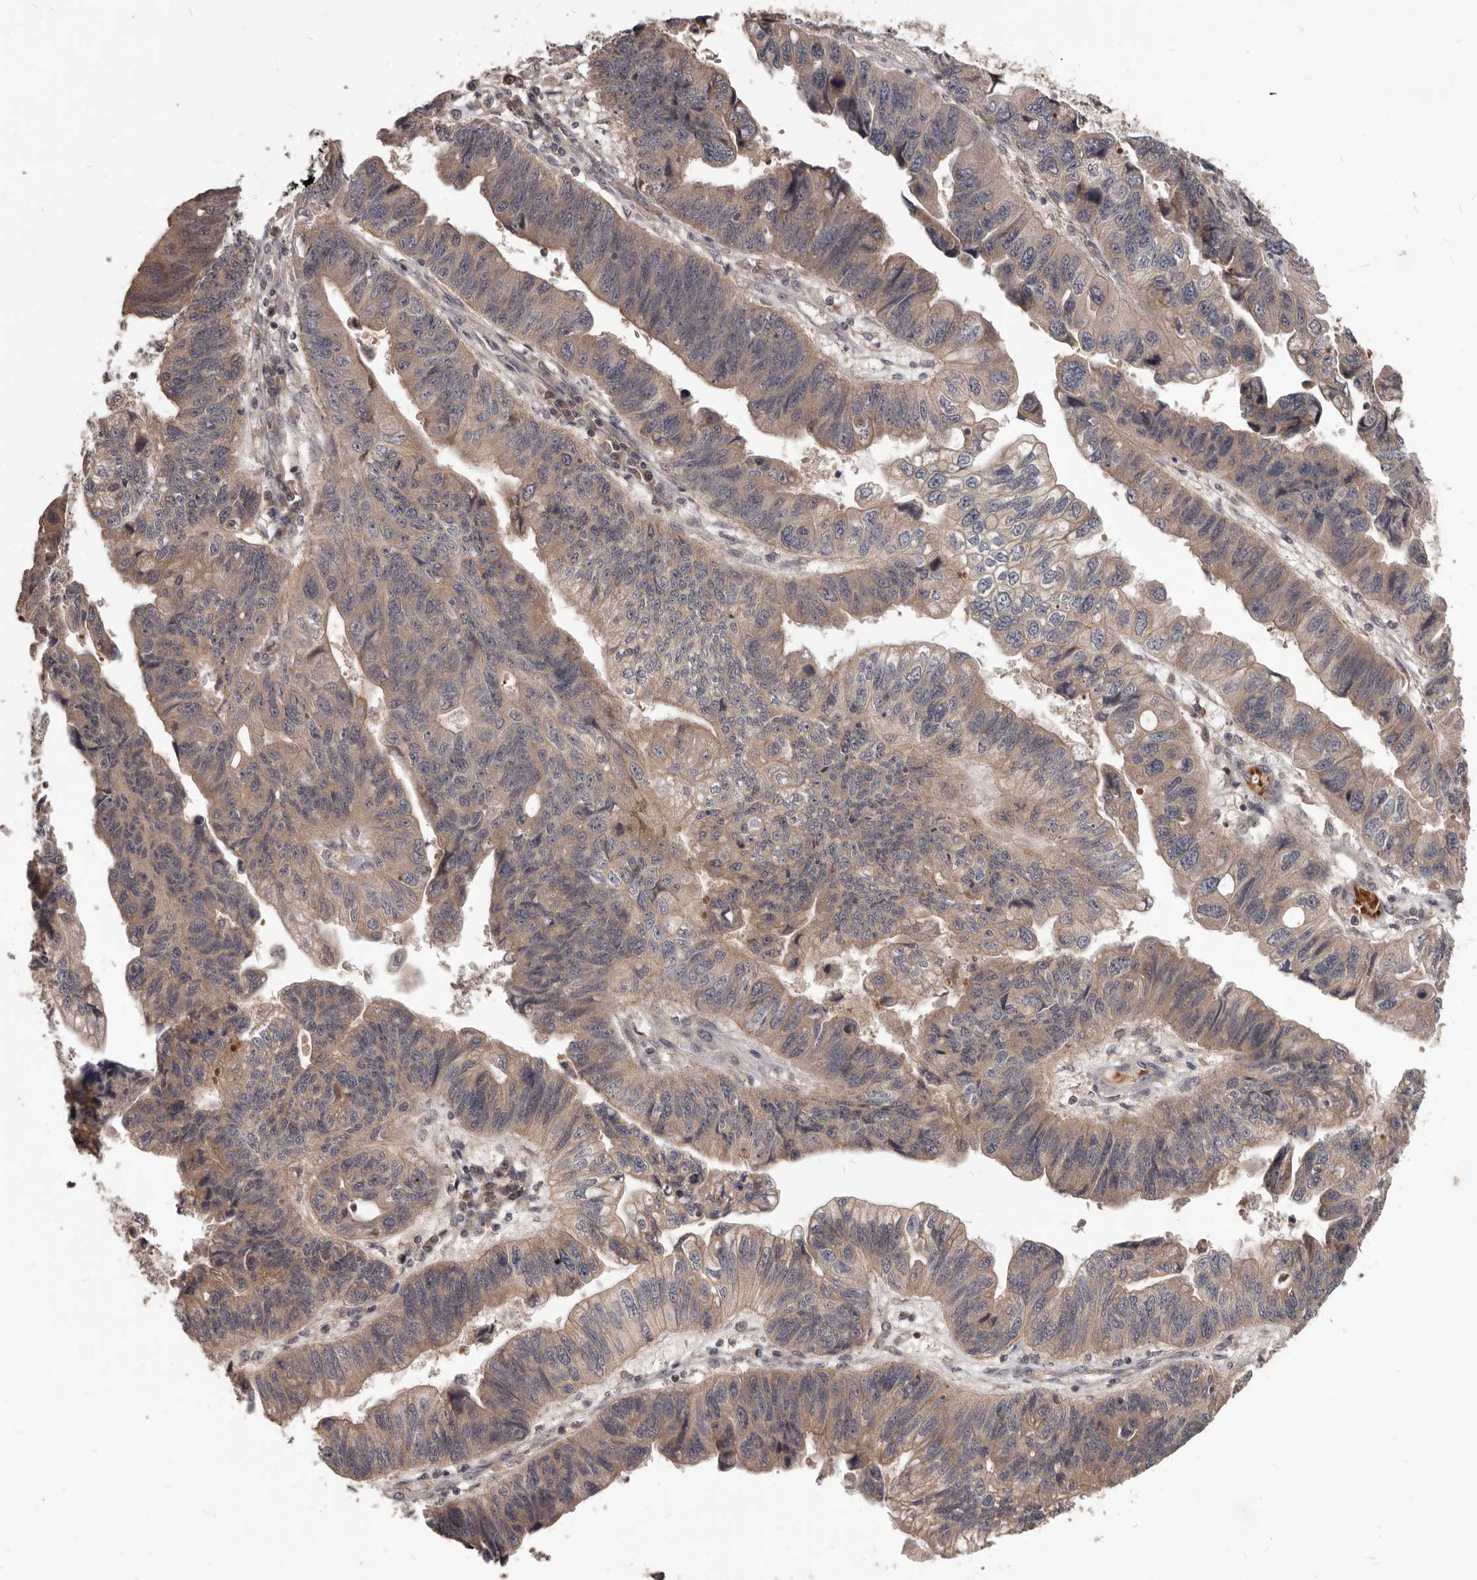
{"staining": {"intensity": "weak", "quantity": ">75%", "location": "cytoplasmic/membranous"}, "tissue": "stomach cancer", "cell_type": "Tumor cells", "image_type": "cancer", "snomed": [{"axis": "morphology", "description": "Adenocarcinoma, NOS"}, {"axis": "topography", "description": "Stomach"}], "caption": "High-power microscopy captured an immunohistochemistry (IHC) micrograph of stomach cancer (adenocarcinoma), revealing weak cytoplasmic/membranous expression in about >75% of tumor cells.", "gene": "GABPB2", "patient": {"sex": "male", "age": 59}}